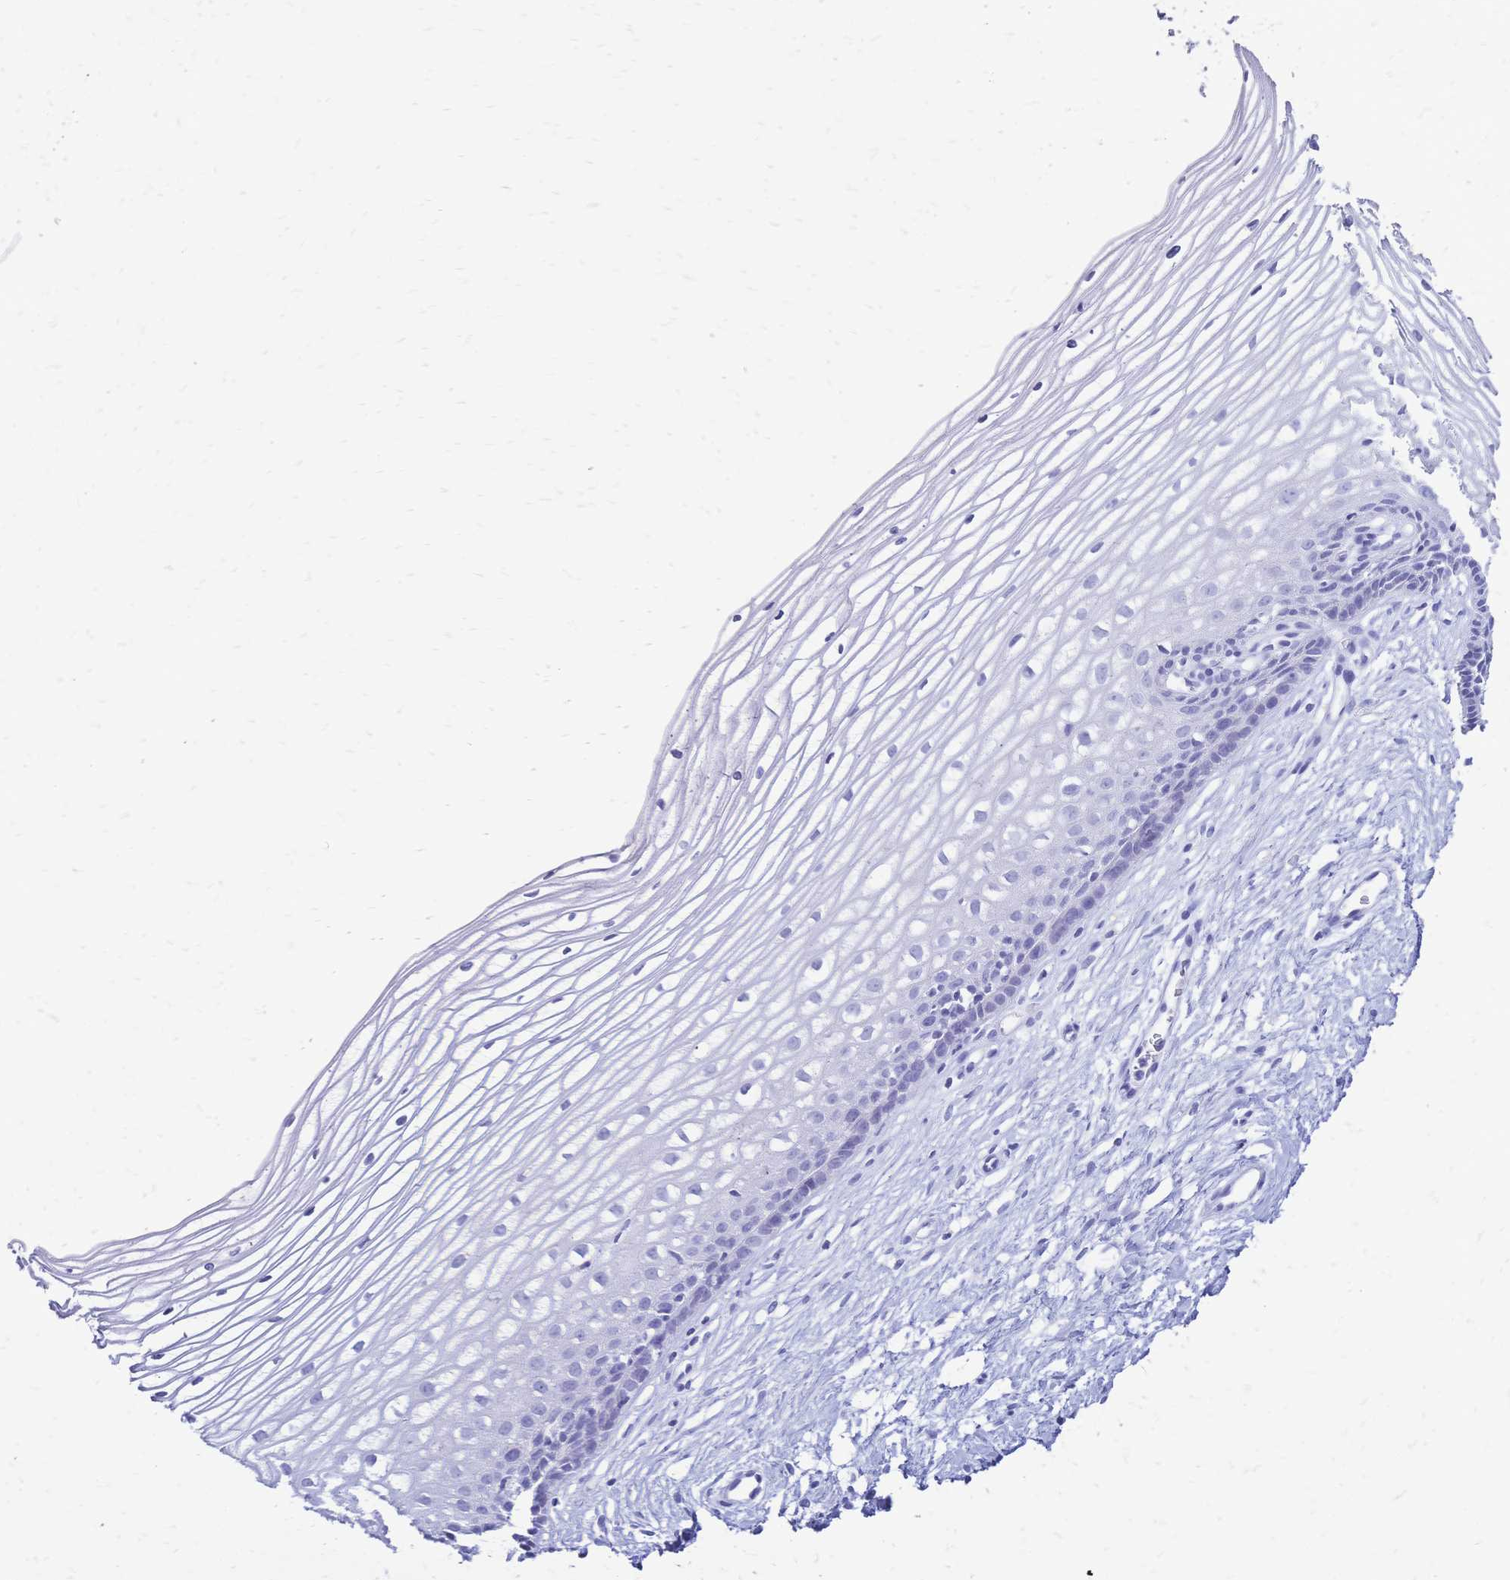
{"staining": {"intensity": "negative", "quantity": "none", "location": "none"}, "tissue": "cervix", "cell_type": "Squamous epithelial cells", "image_type": "normal", "snomed": [{"axis": "morphology", "description": "Normal tissue, NOS"}, {"axis": "topography", "description": "Cervix"}], "caption": "An immunohistochemistry histopathology image of normal cervix is shown. There is no staining in squamous epithelial cells of cervix.", "gene": "FA2H", "patient": {"sex": "female", "age": 40}}